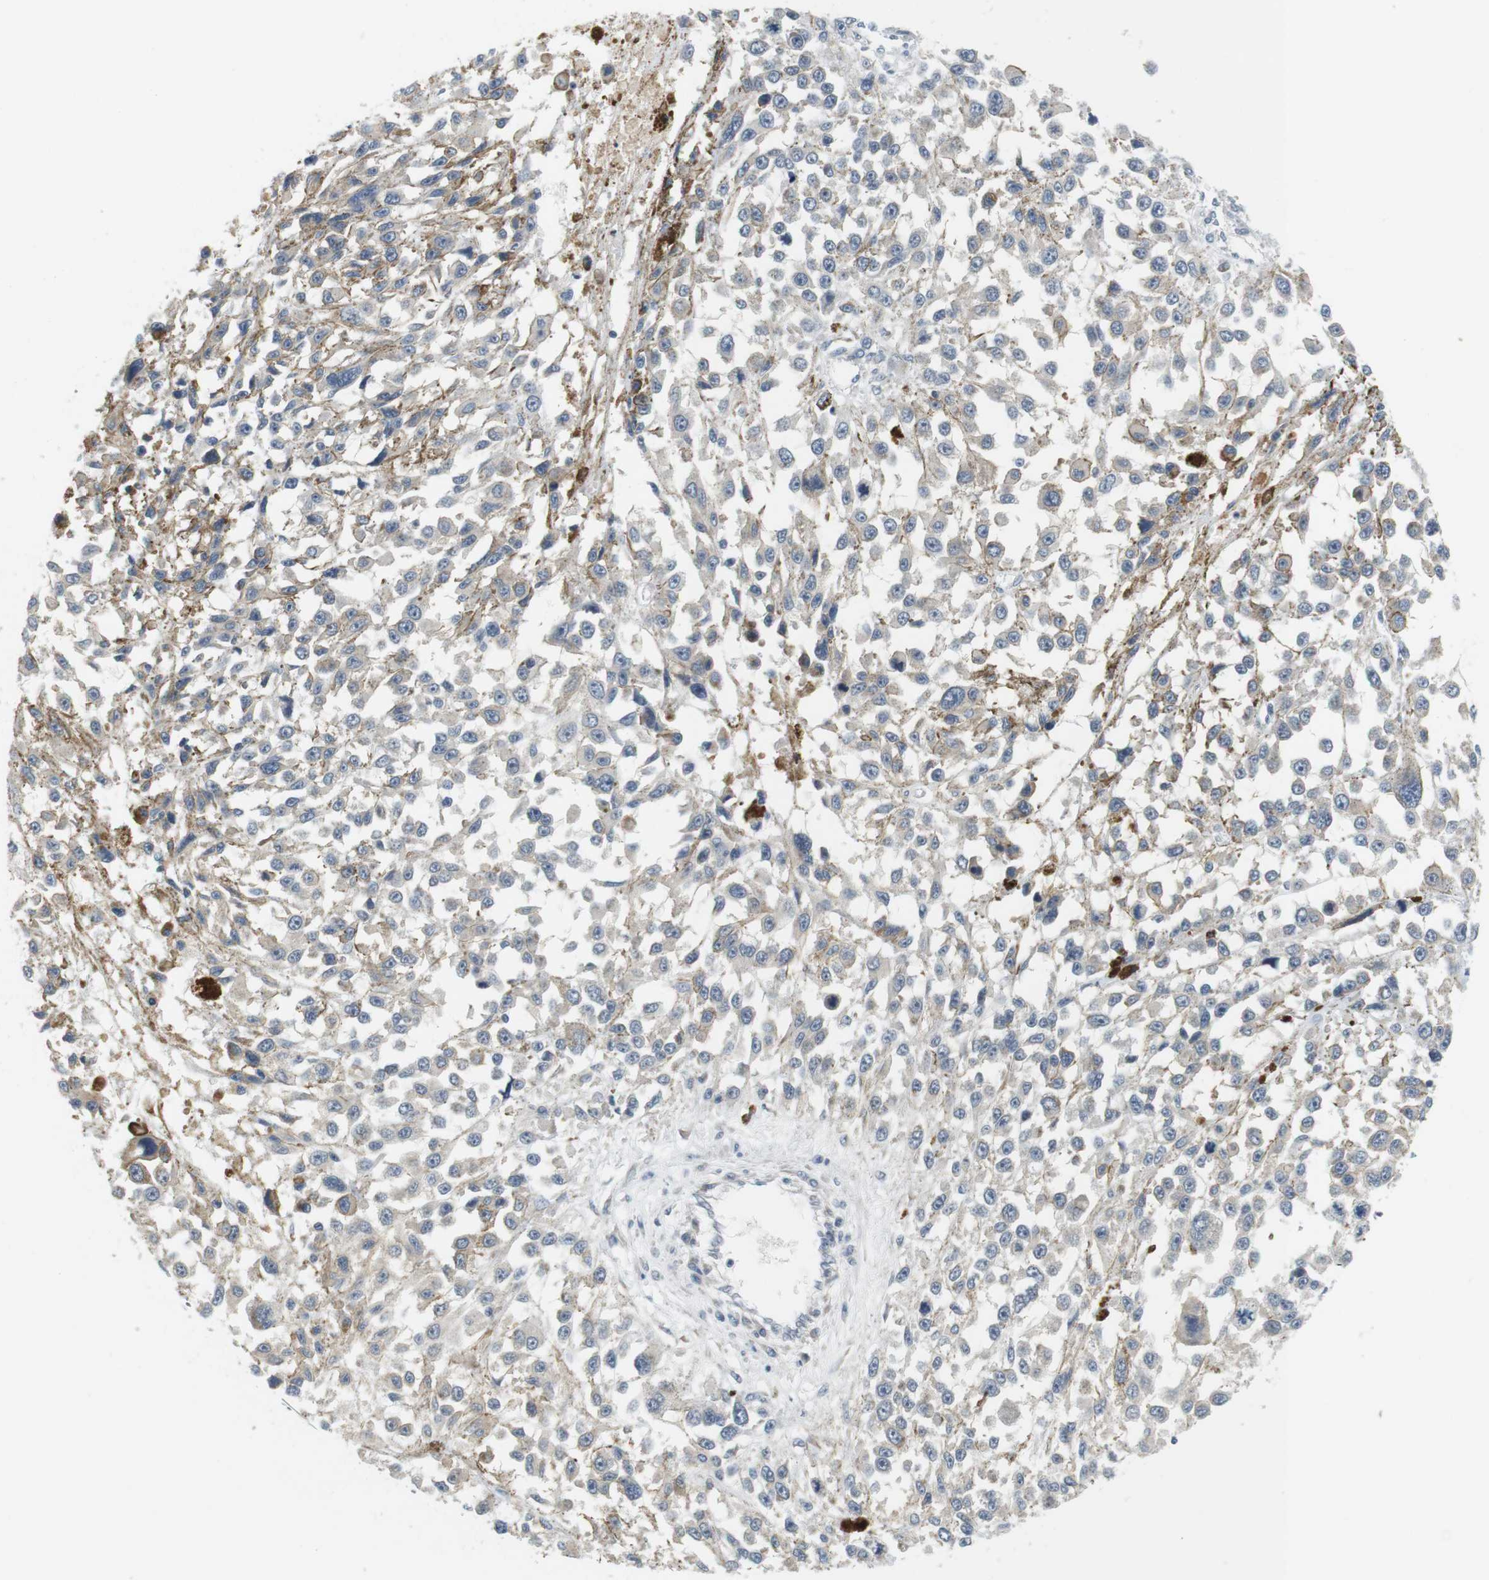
{"staining": {"intensity": "negative", "quantity": "none", "location": "none"}, "tissue": "melanoma", "cell_type": "Tumor cells", "image_type": "cancer", "snomed": [{"axis": "morphology", "description": "Malignant melanoma, Metastatic site"}, {"axis": "topography", "description": "Lymph node"}], "caption": "Immunohistochemical staining of malignant melanoma (metastatic site) reveals no significant staining in tumor cells. (DAB IHC with hematoxylin counter stain).", "gene": "WNT7A", "patient": {"sex": "male", "age": 59}}